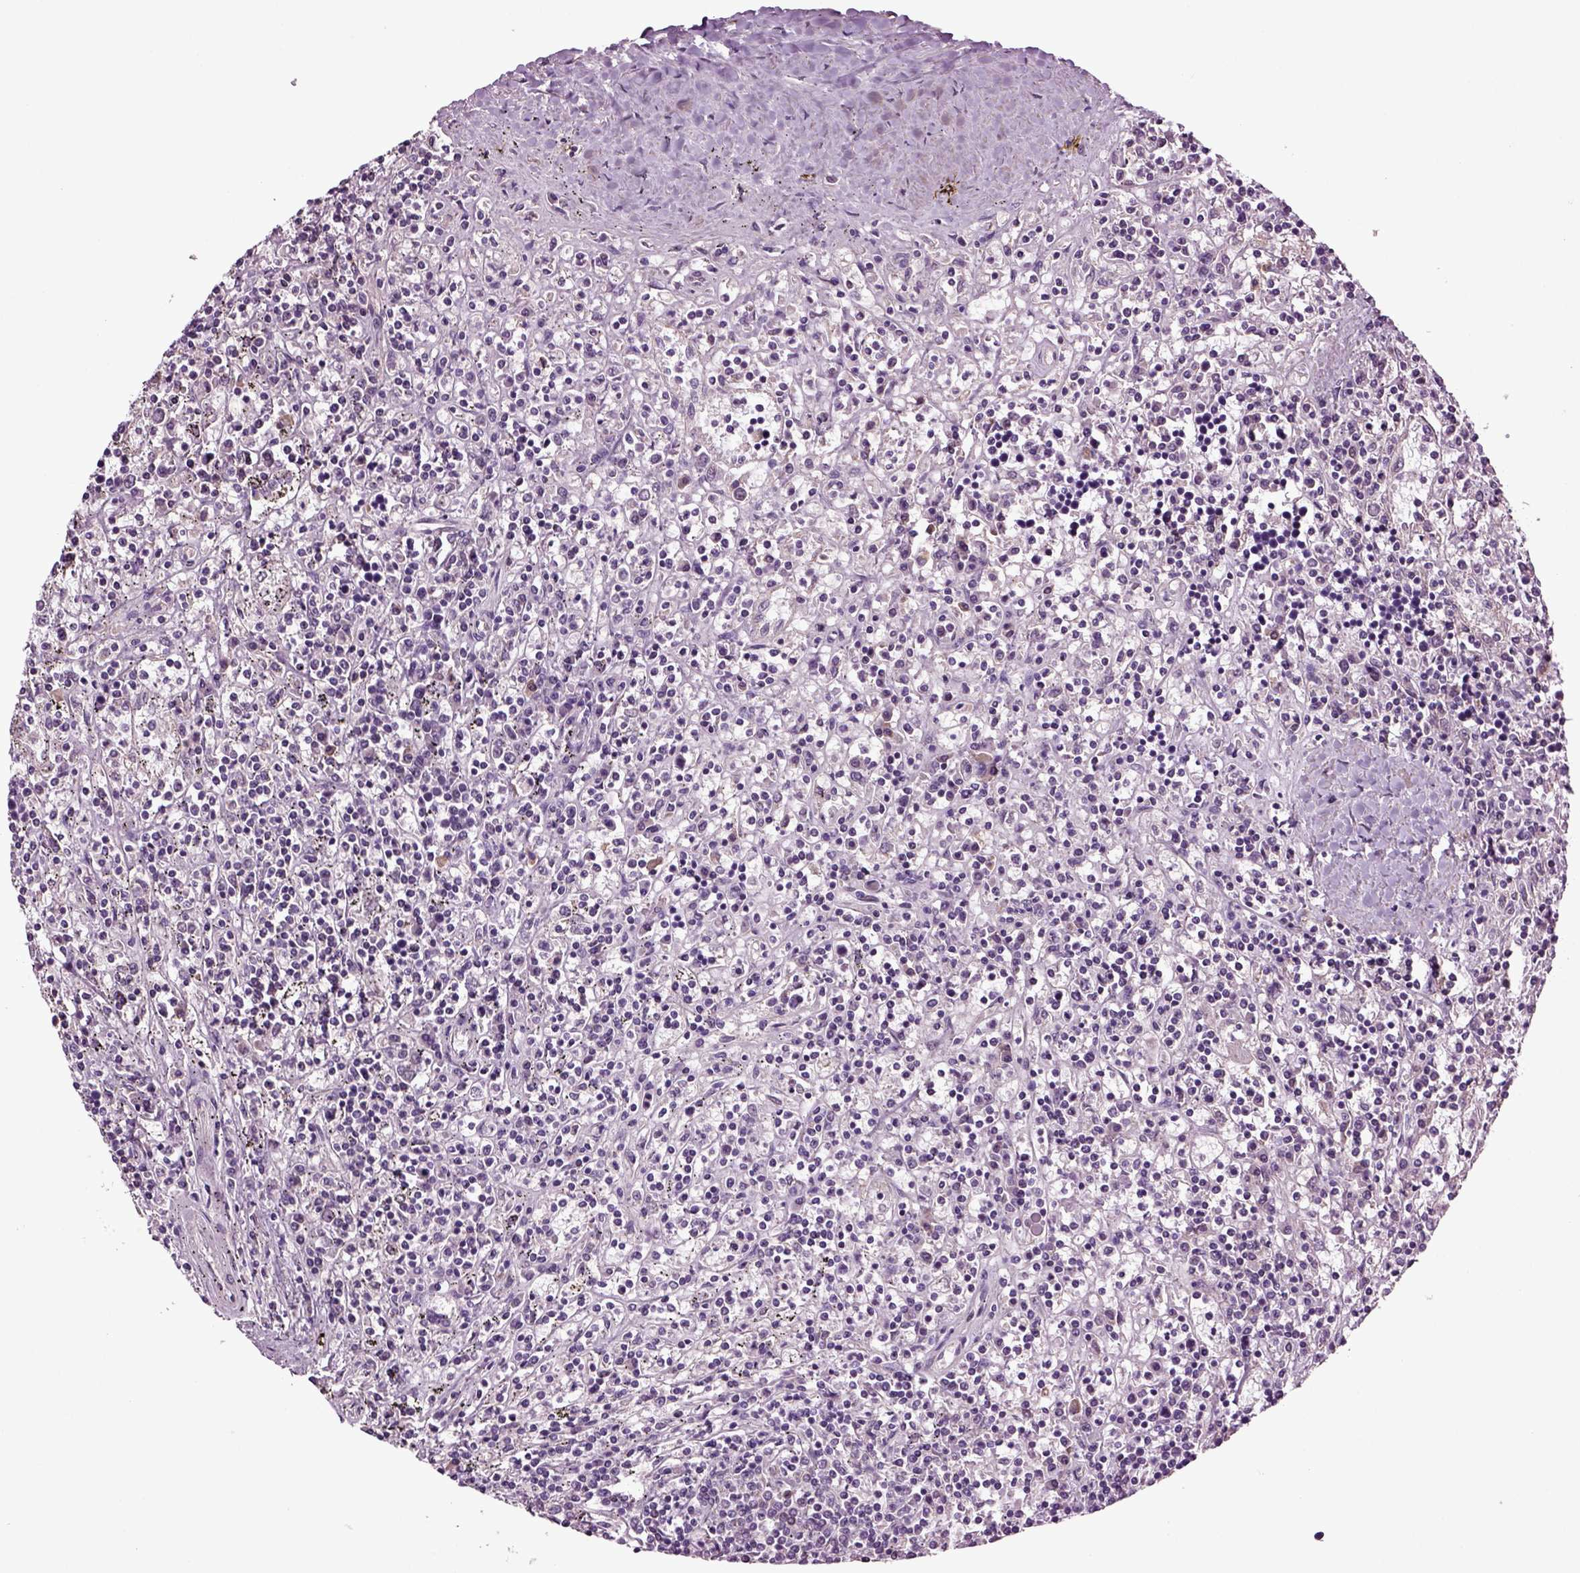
{"staining": {"intensity": "negative", "quantity": "none", "location": "none"}, "tissue": "lymphoma", "cell_type": "Tumor cells", "image_type": "cancer", "snomed": [{"axis": "morphology", "description": "Malignant lymphoma, non-Hodgkin's type, Low grade"}, {"axis": "topography", "description": "Spleen"}], "caption": "There is no significant staining in tumor cells of lymphoma.", "gene": "HAGHL", "patient": {"sex": "male", "age": 62}}